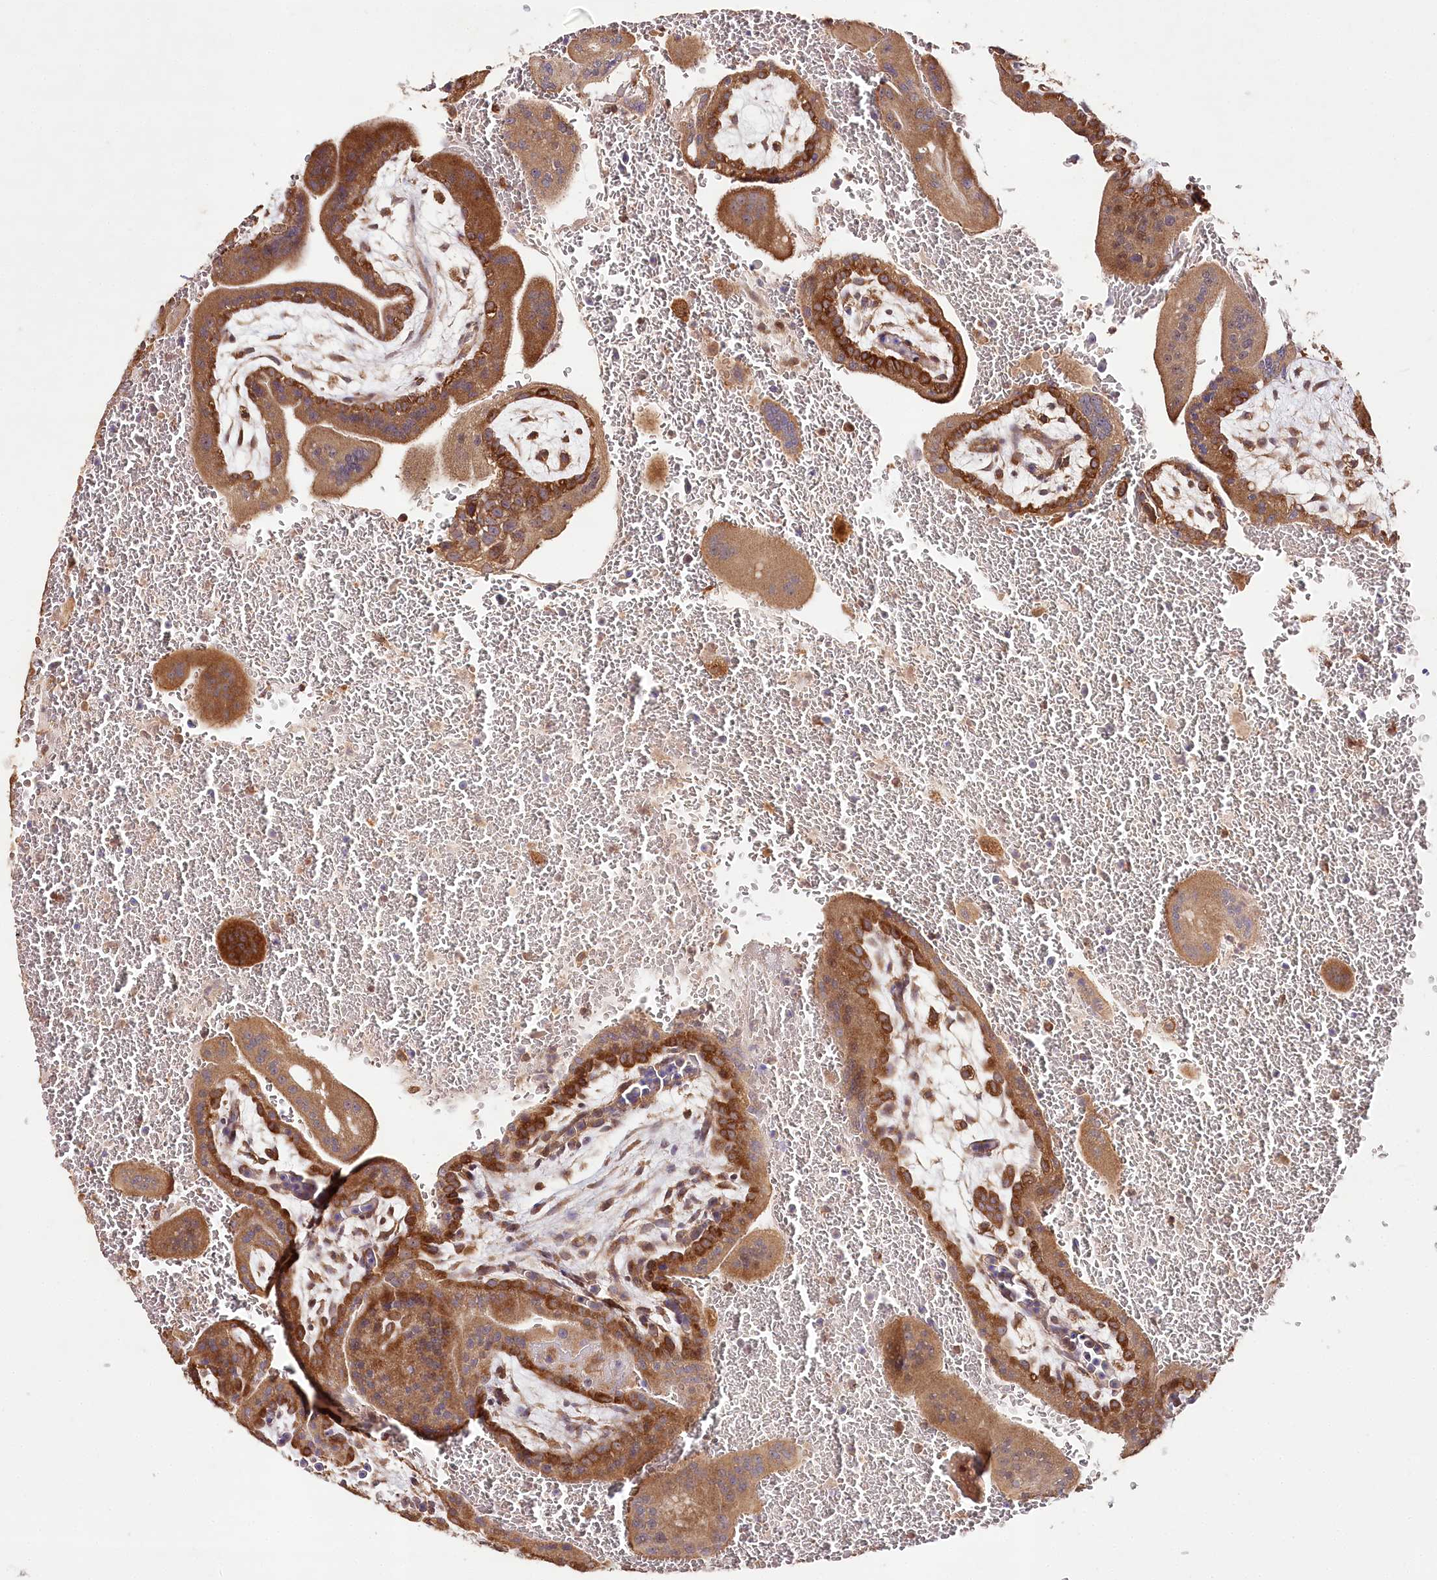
{"staining": {"intensity": "strong", "quantity": ">75%", "location": "cytoplasmic/membranous"}, "tissue": "placenta", "cell_type": "Trophoblastic cells", "image_type": "normal", "snomed": [{"axis": "morphology", "description": "Normal tissue, NOS"}, {"axis": "topography", "description": "Placenta"}], "caption": "Immunohistochemistry (IHC) histopathology image of unremarkable placenta stained for a protein (brown), which demonstrates high levels of strong cytoplasmic/membranous staining in approximately >75% of trophoblastic cells.", "gene": "DMXL1", "patient": {"sex": "female", "age": 35}}